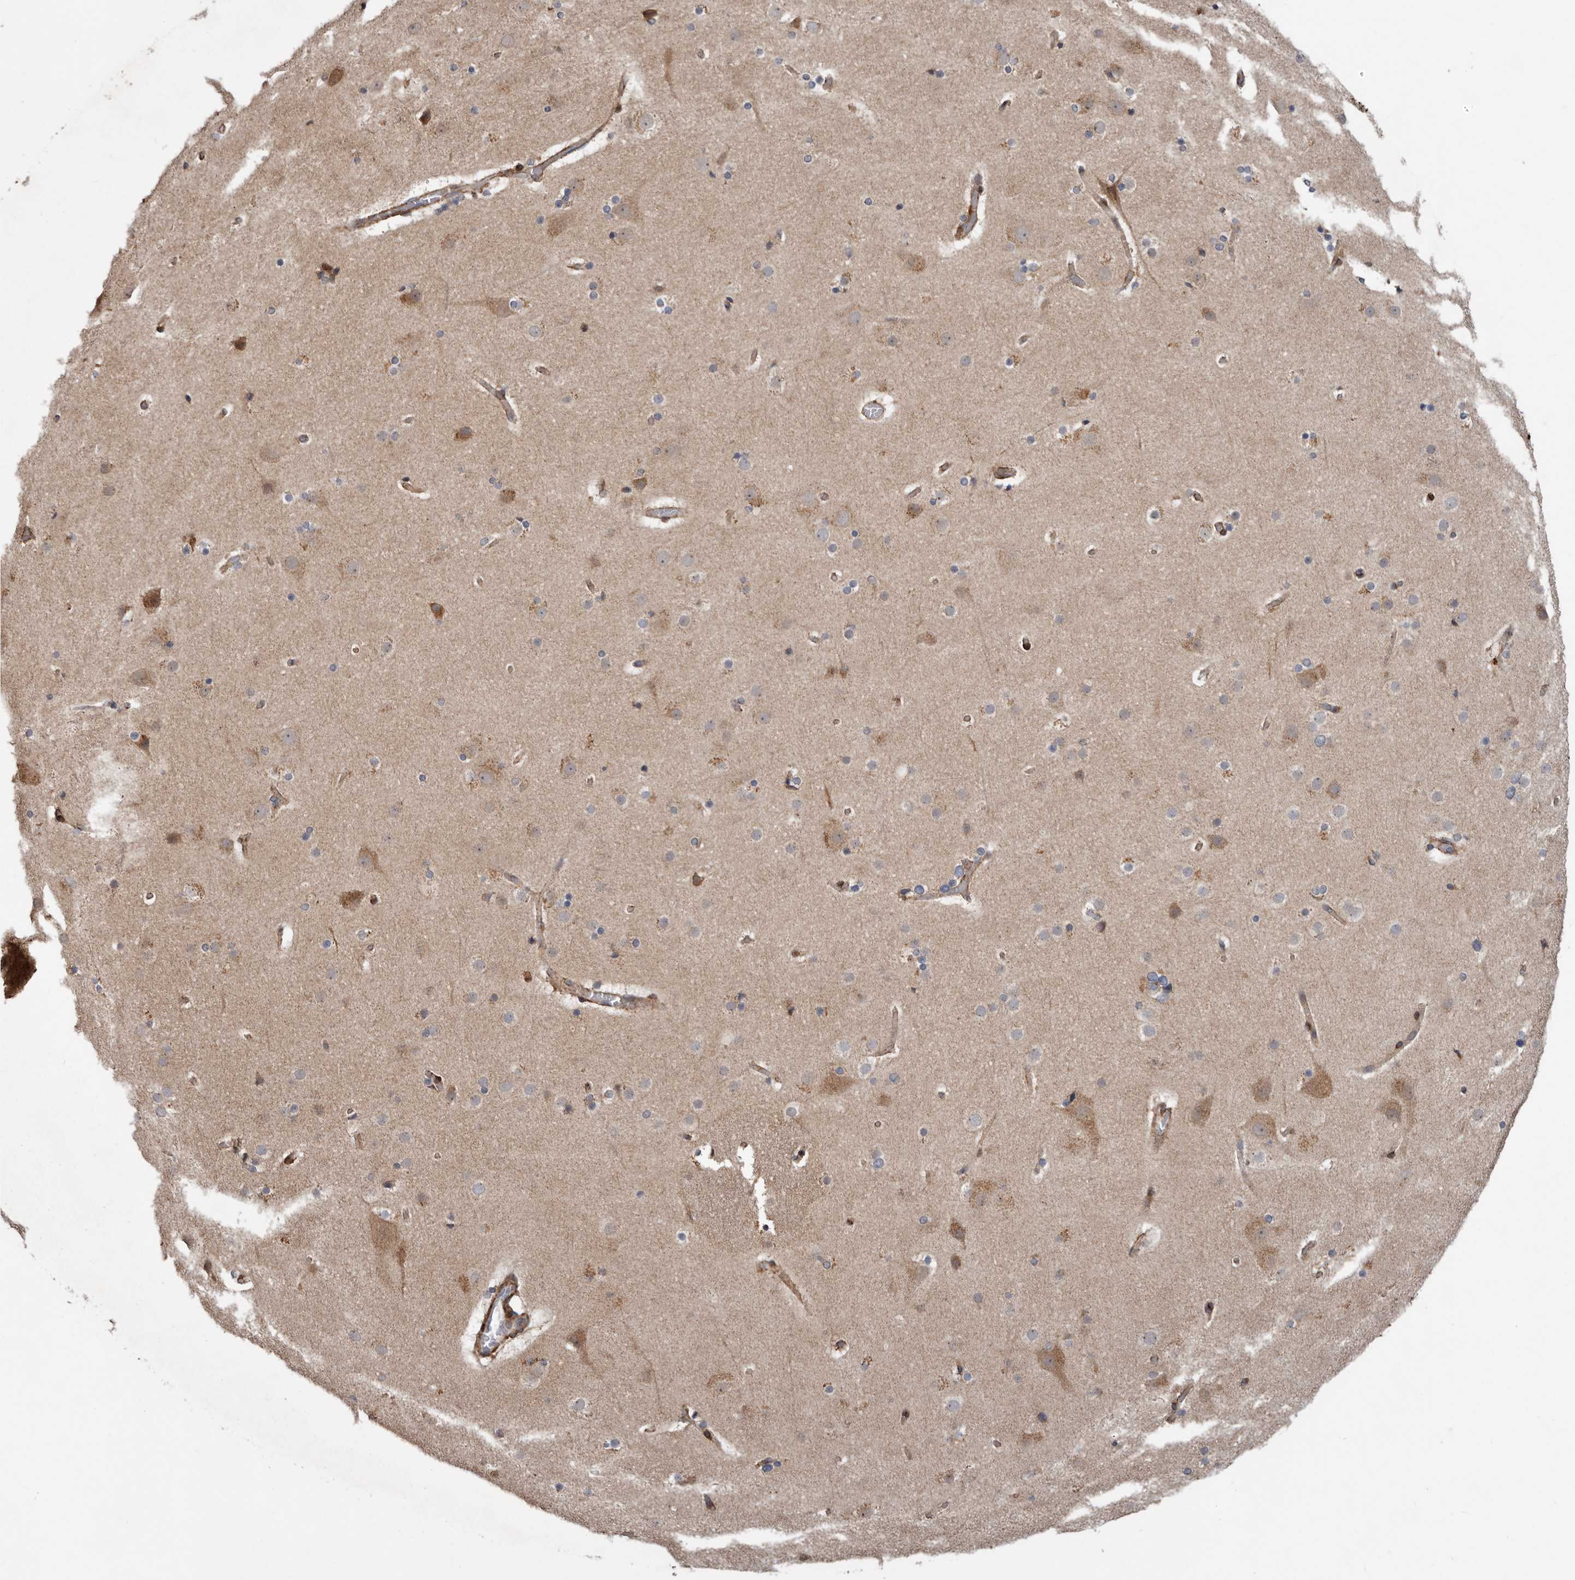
{"staining": {"intensity": "strong", "quantity": ">75%", "location": "cytoplasmic/membranous"}, "tissue": "cerebral cortex", "cell_type": "Endothelial cells", "image_type": "normal", "snomed": [{"axis": "morphology", "description": "Normal tissue, NOS"}, {"axis": "topography", "description": "Cerebral cortex"}], "caption": "DAB (3,3'-diaminobenzidine) immunohistochemical staining of unremarkable cerebral cortex reveals strong cytoplasmic/membranous protein positivity in approximately >75% of endothelial cells.", "gene": "PROKR1", "patient": {"sex": "male", "age": 57}}